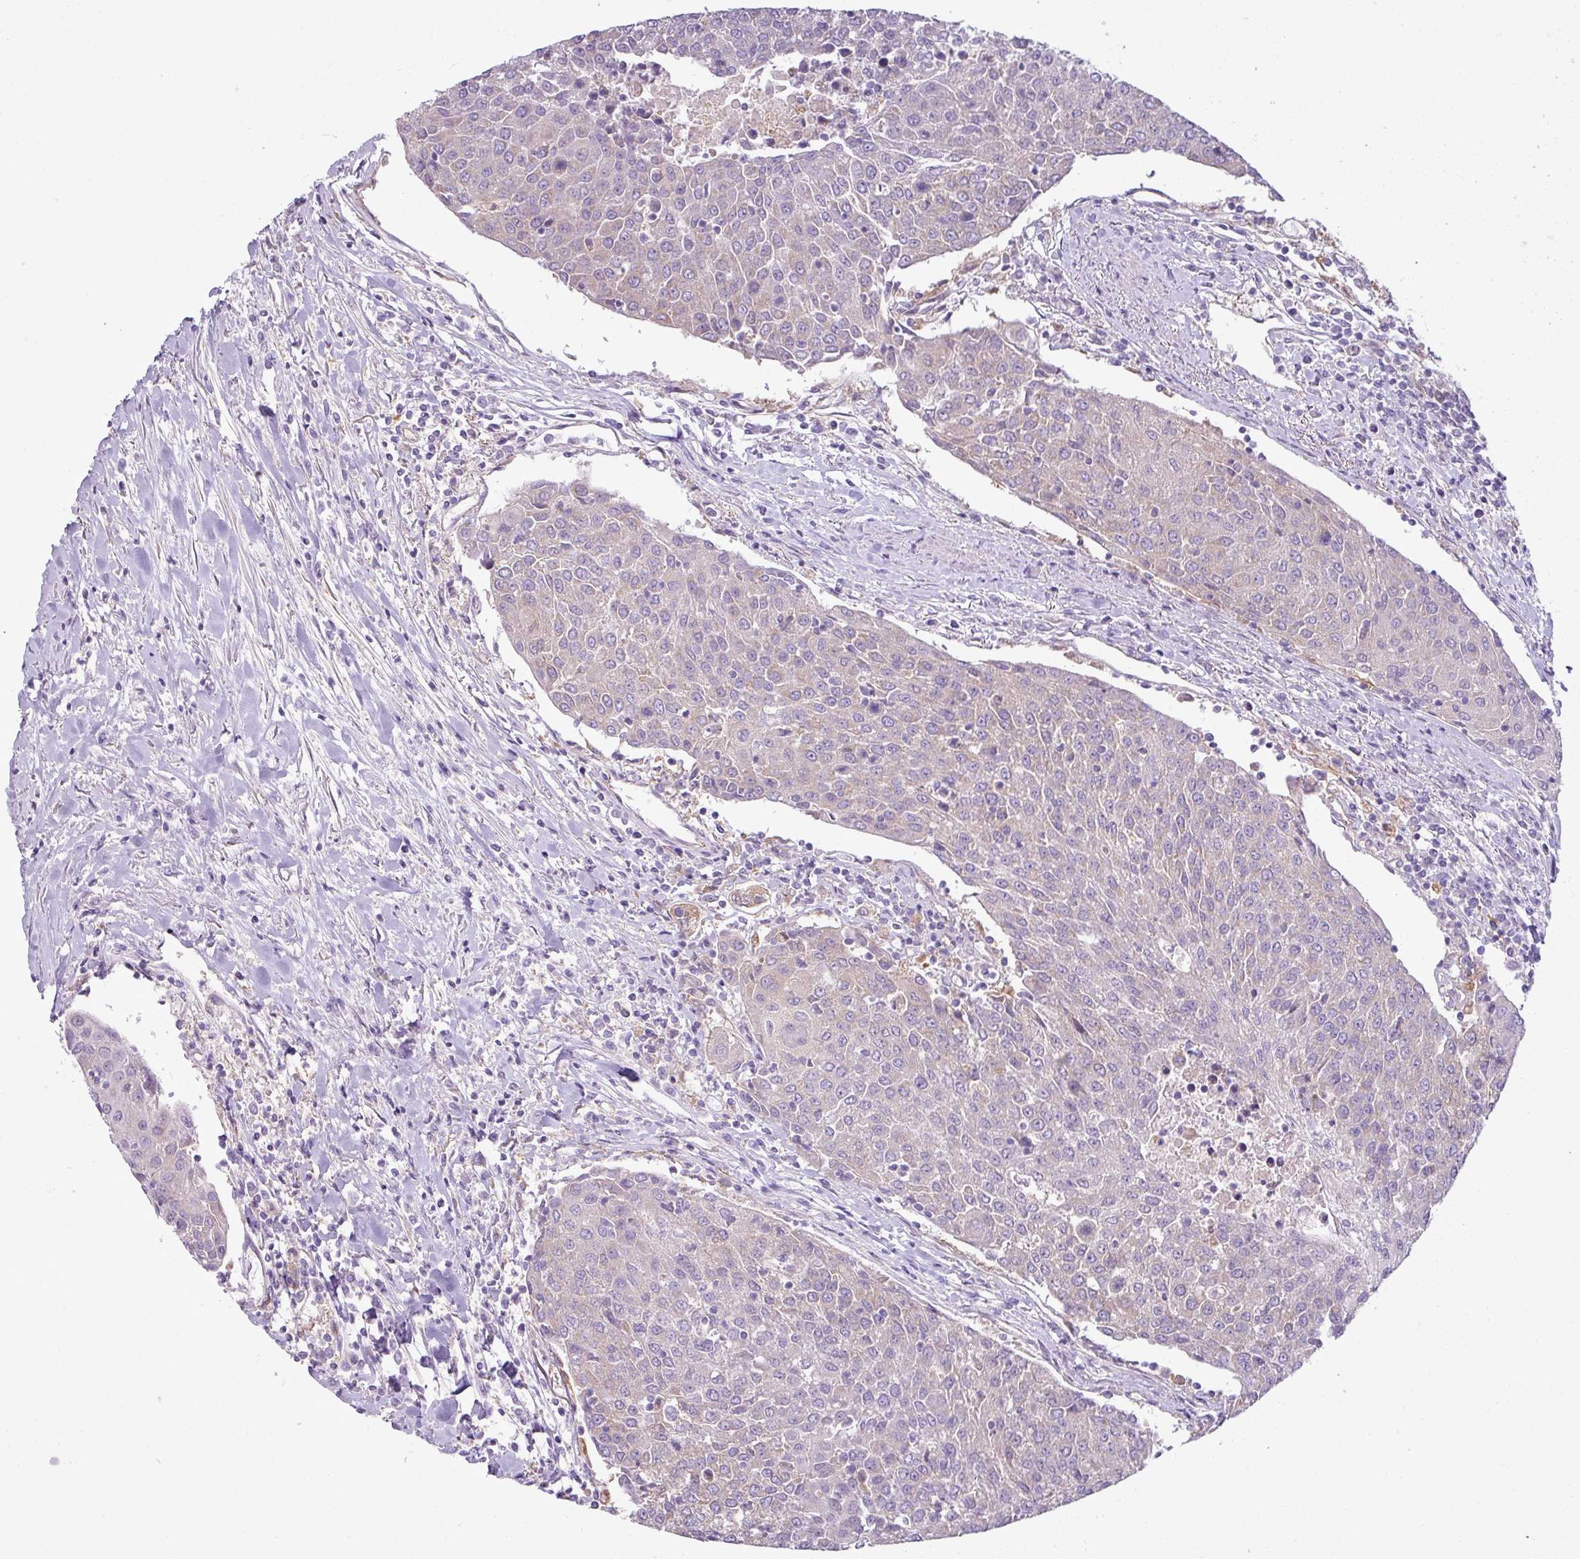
{"staining": {"intensity": "negative", "quantity": "none", "location": "none"}, "tissue": "urothelial cancer", "cell_type": "Tumor cells", "image_type": "cancer", "snomed": [{"axis": "morphology", "description": "Urothelial carcinoma, High grade"}, {"axis": "topography", "description": "Urinary bladder"}], "caption": "IHC of high-grade urothelial carcinoma reveals no staining in tumor cells.", "gene": "CAMK2B", "patient": {"sex": "female", "age": 85}}